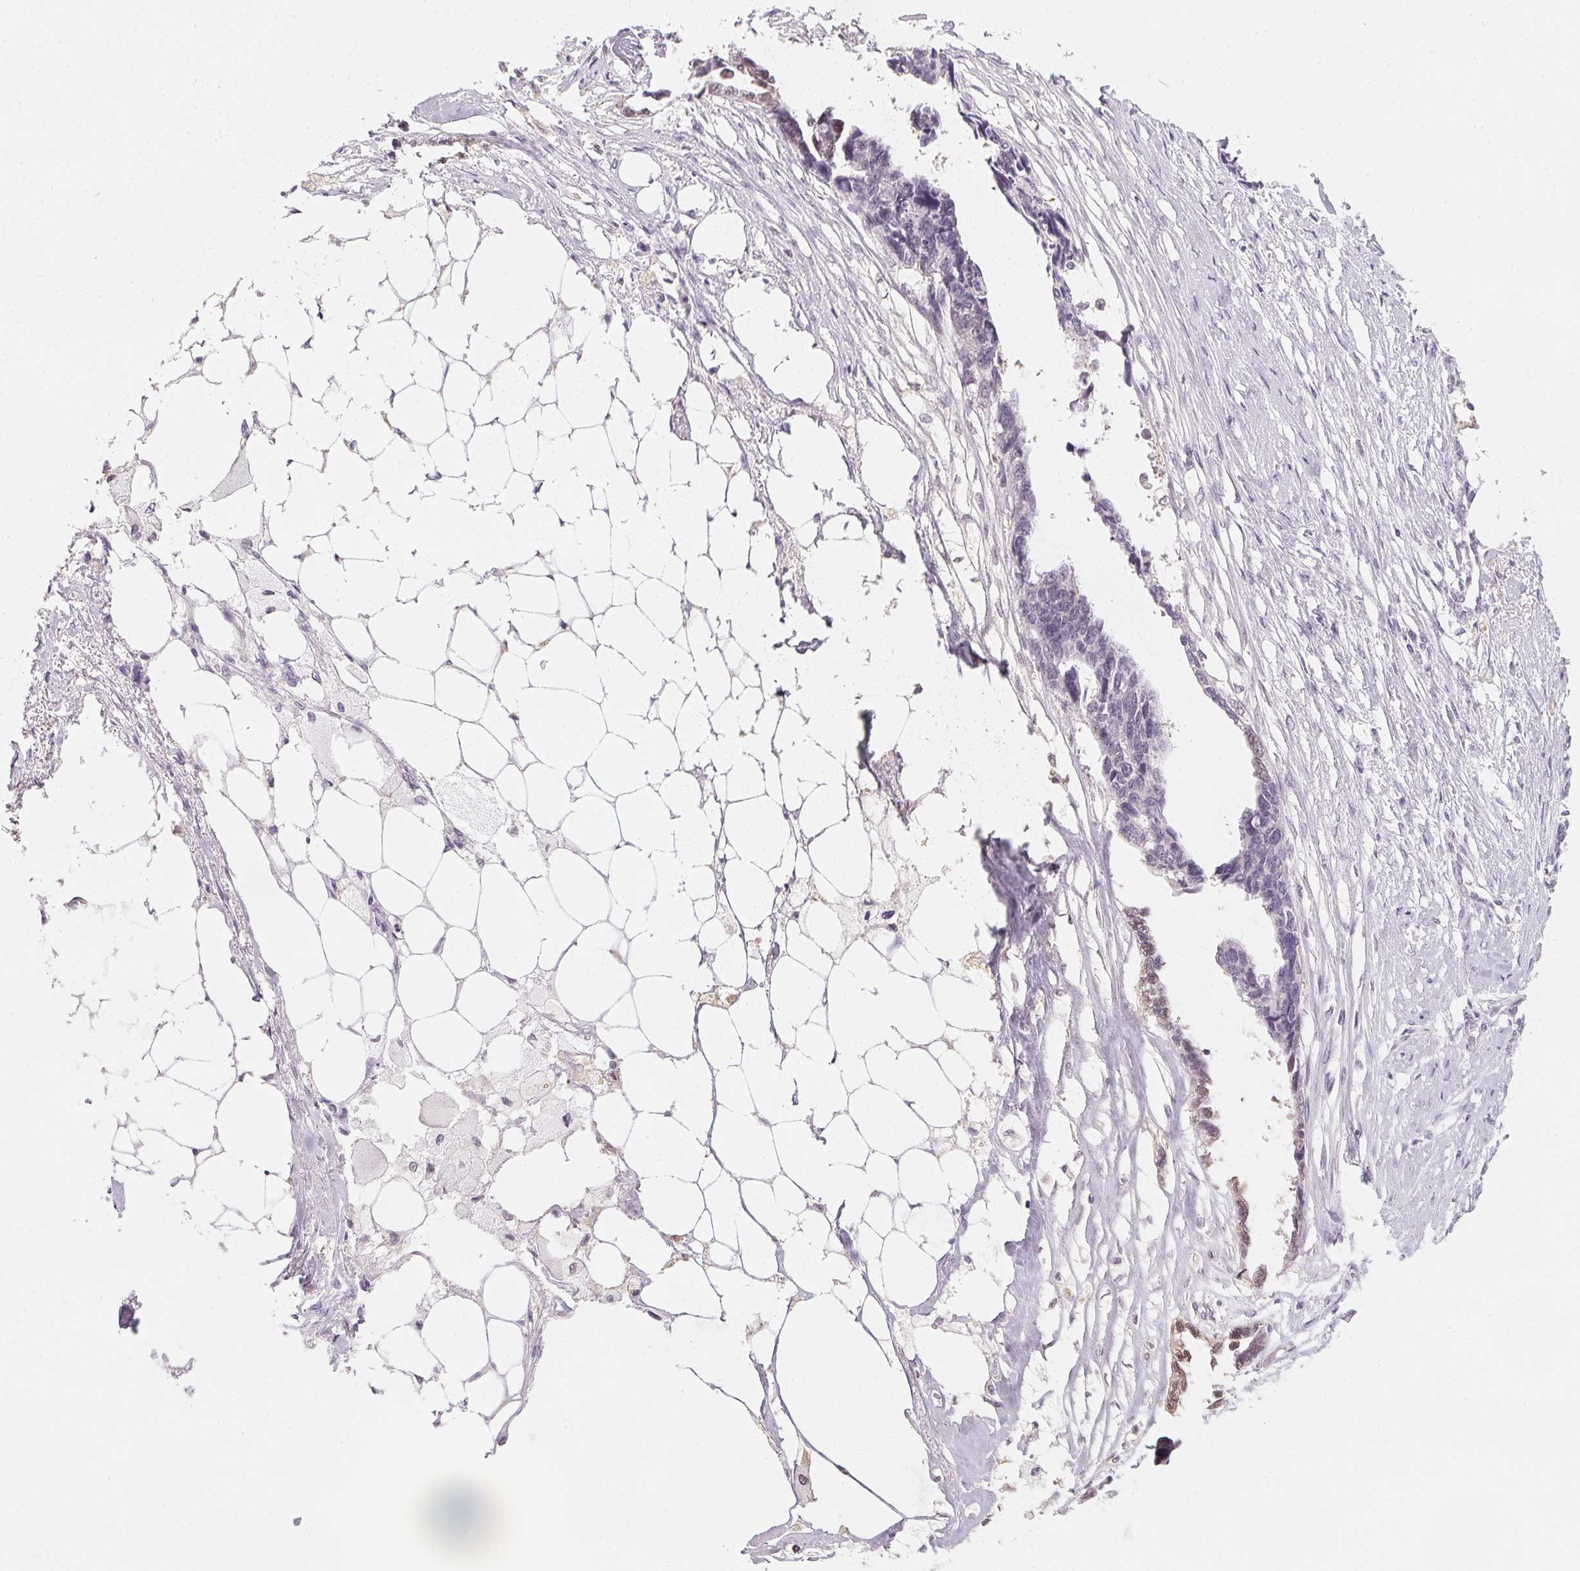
{"staining": {"intensity": "negative", "quantity": "none", "location": "none"}, "tissue": "ovarian cancer", "cell_type": "Tumor cells", "image_type": "cancer", "snomed": [{"axis": "morphology", "description": "Cystadenocarcinoma, serous, NOS"}, {"axis": "topography", "description": "Ovary"}], "caption": "Immunohistochemical staining of ovarian cancer demonstrates no significant positivity in tumor cells.", "gene": "CFAP276", "patient": {"sex": "female", "age": 69}}